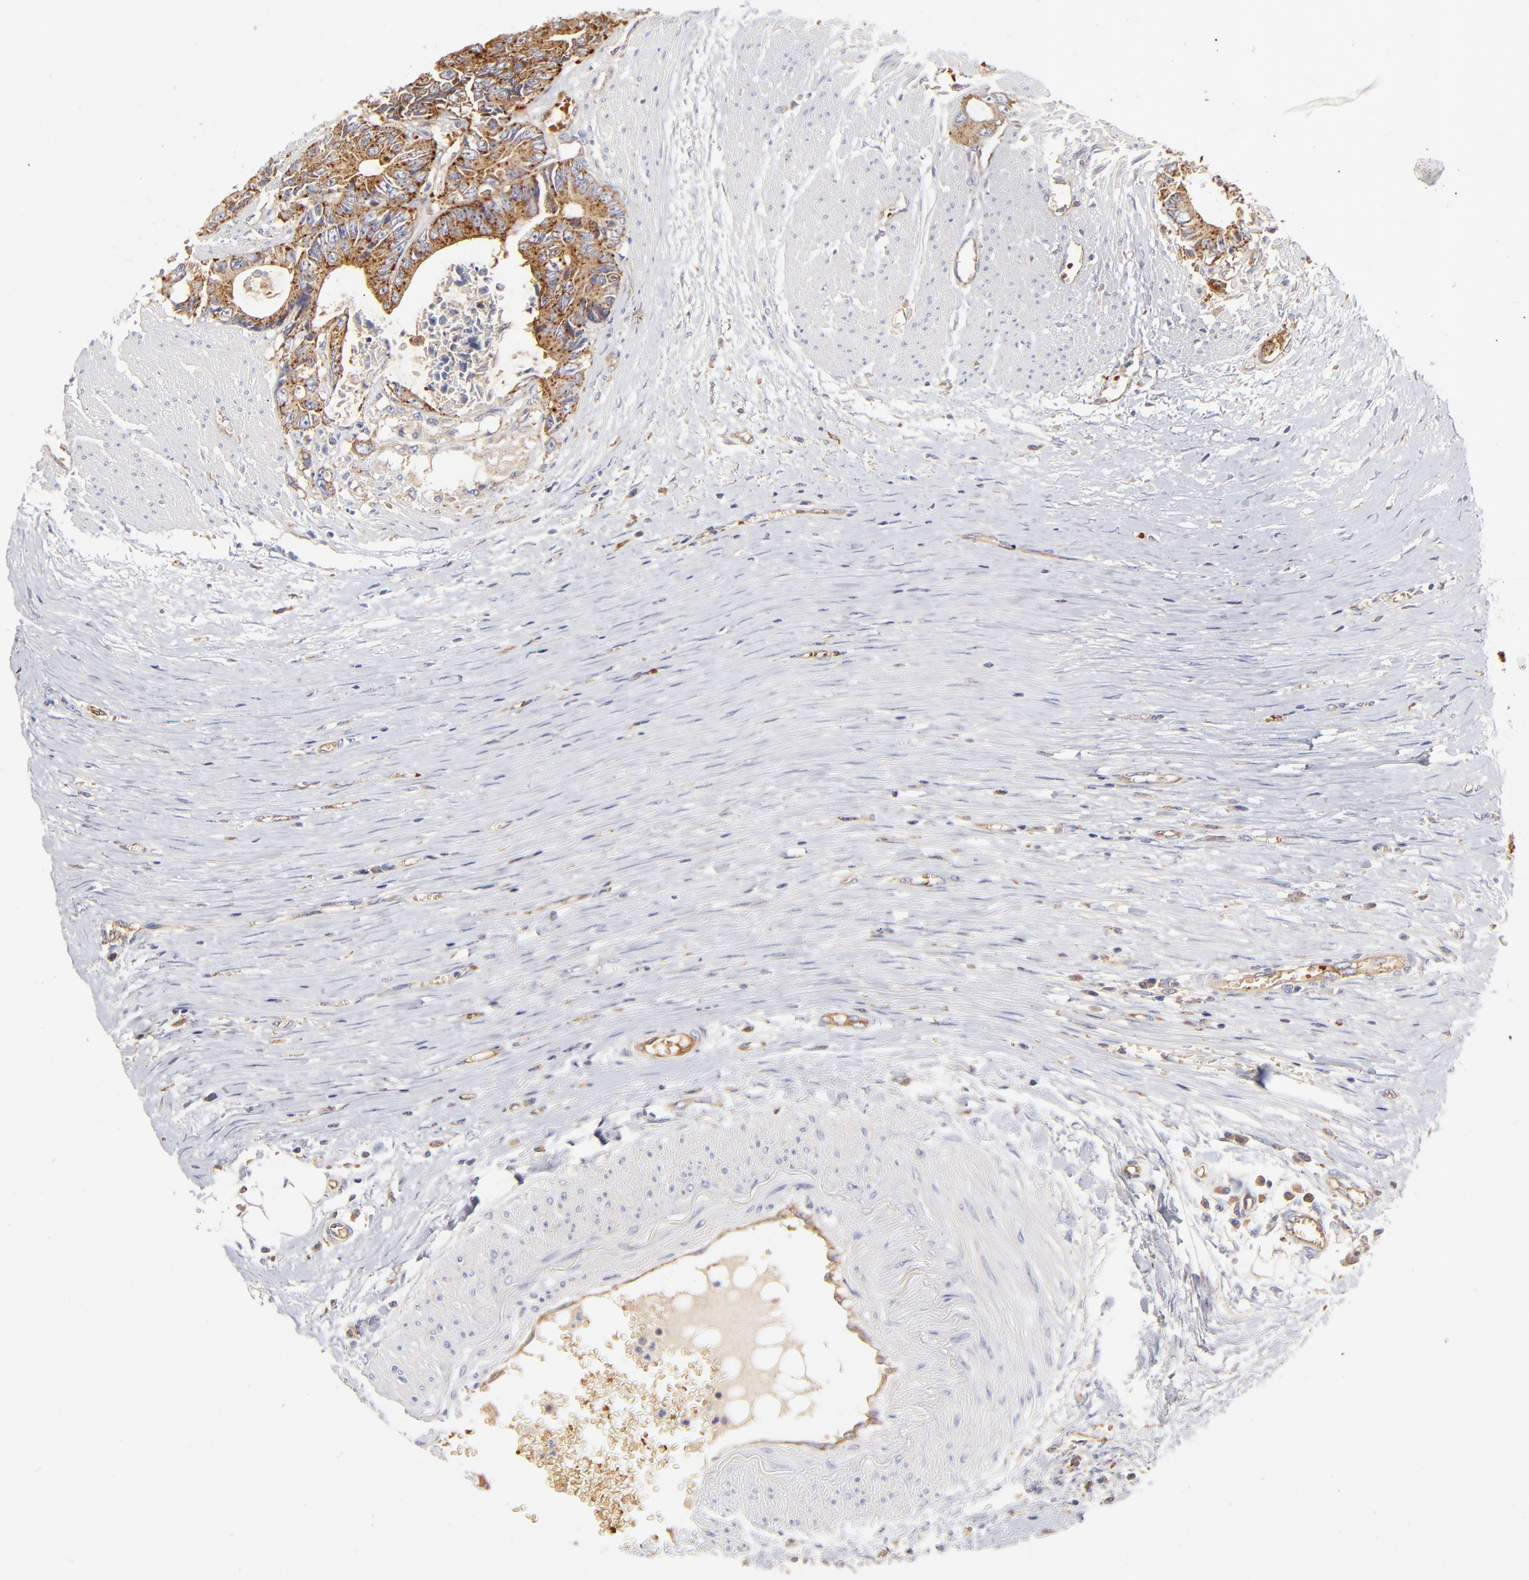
{"staining": {"intensity": "moderate", "quantity": ">75%", "location": "cytoplasmic/membranous"}, "tissue": "colorectal cancer", "cell_type": "Tumor cells", "image_type": "cancer", "snomed": [{"axis": "morphology", "description": "Adenocarcinoma, NOS"}, {"axis": "topography", "description": "Rectum"}], "caption": "Immunohistochemical staining of colorectal adenocarcinoma reveals medium levels of moderate cytoplasmic/membranous positivity in approximately >75% of tumor cells.", "gene": "CD2AP", "patient": {"sex": "female", "age": 98}}